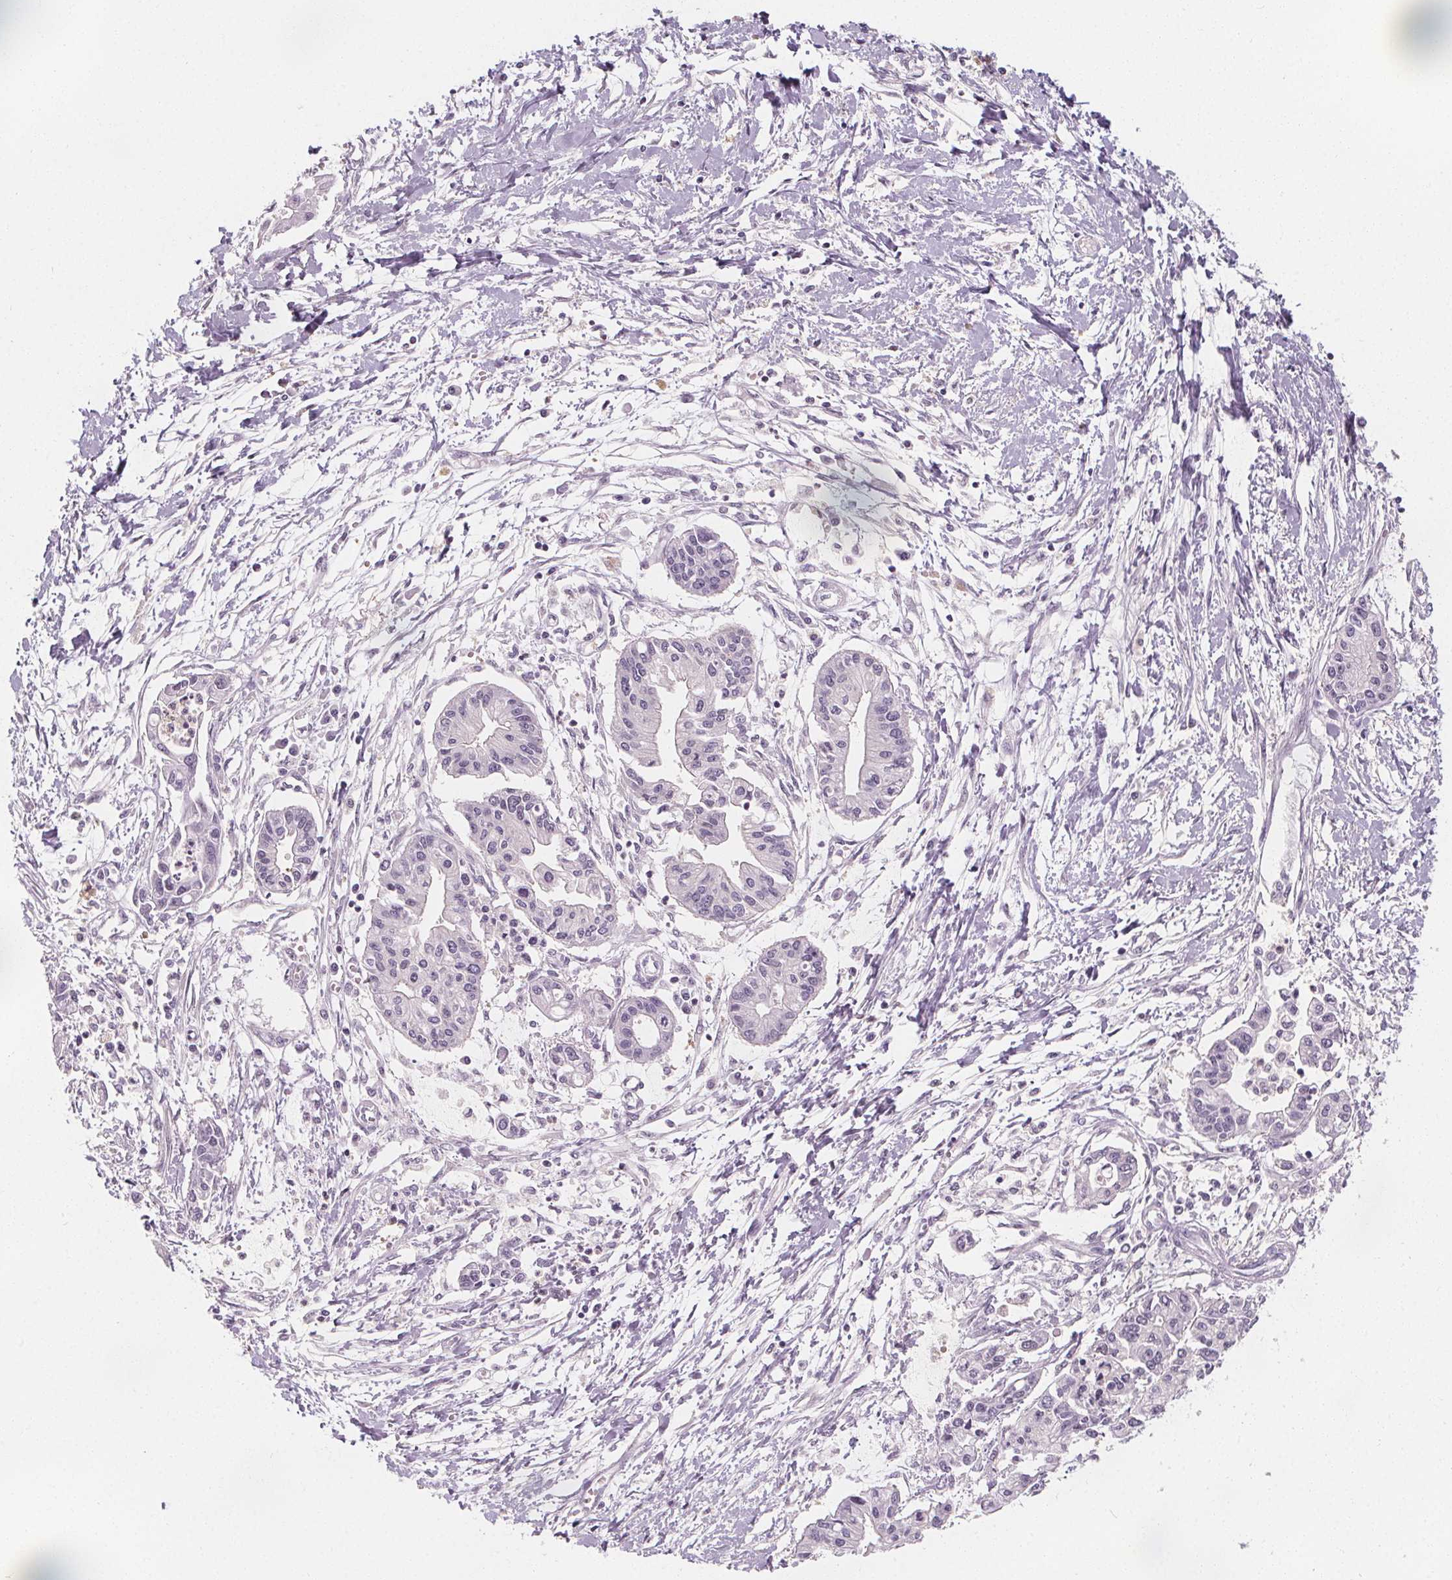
{"staining": {"intensity": "negative", "quantity": "none", "location": "none"}, "tissue": "pancreatic cancer", "cell_type": "Tumor cells", "image_type": "cancer", "snomed": [{"axis": "morphology", "description": "Adenocarcinoma, NOS"}, {"axis": "topography", "description": "Pancreas"}], "caption": "Human pancreatic adenocarcinoma stained for a protein using immunohistochemistry displays no positivity in tumor cells.", "gene": "UGP2", "patient": {"sex": "male", "age": 60}}